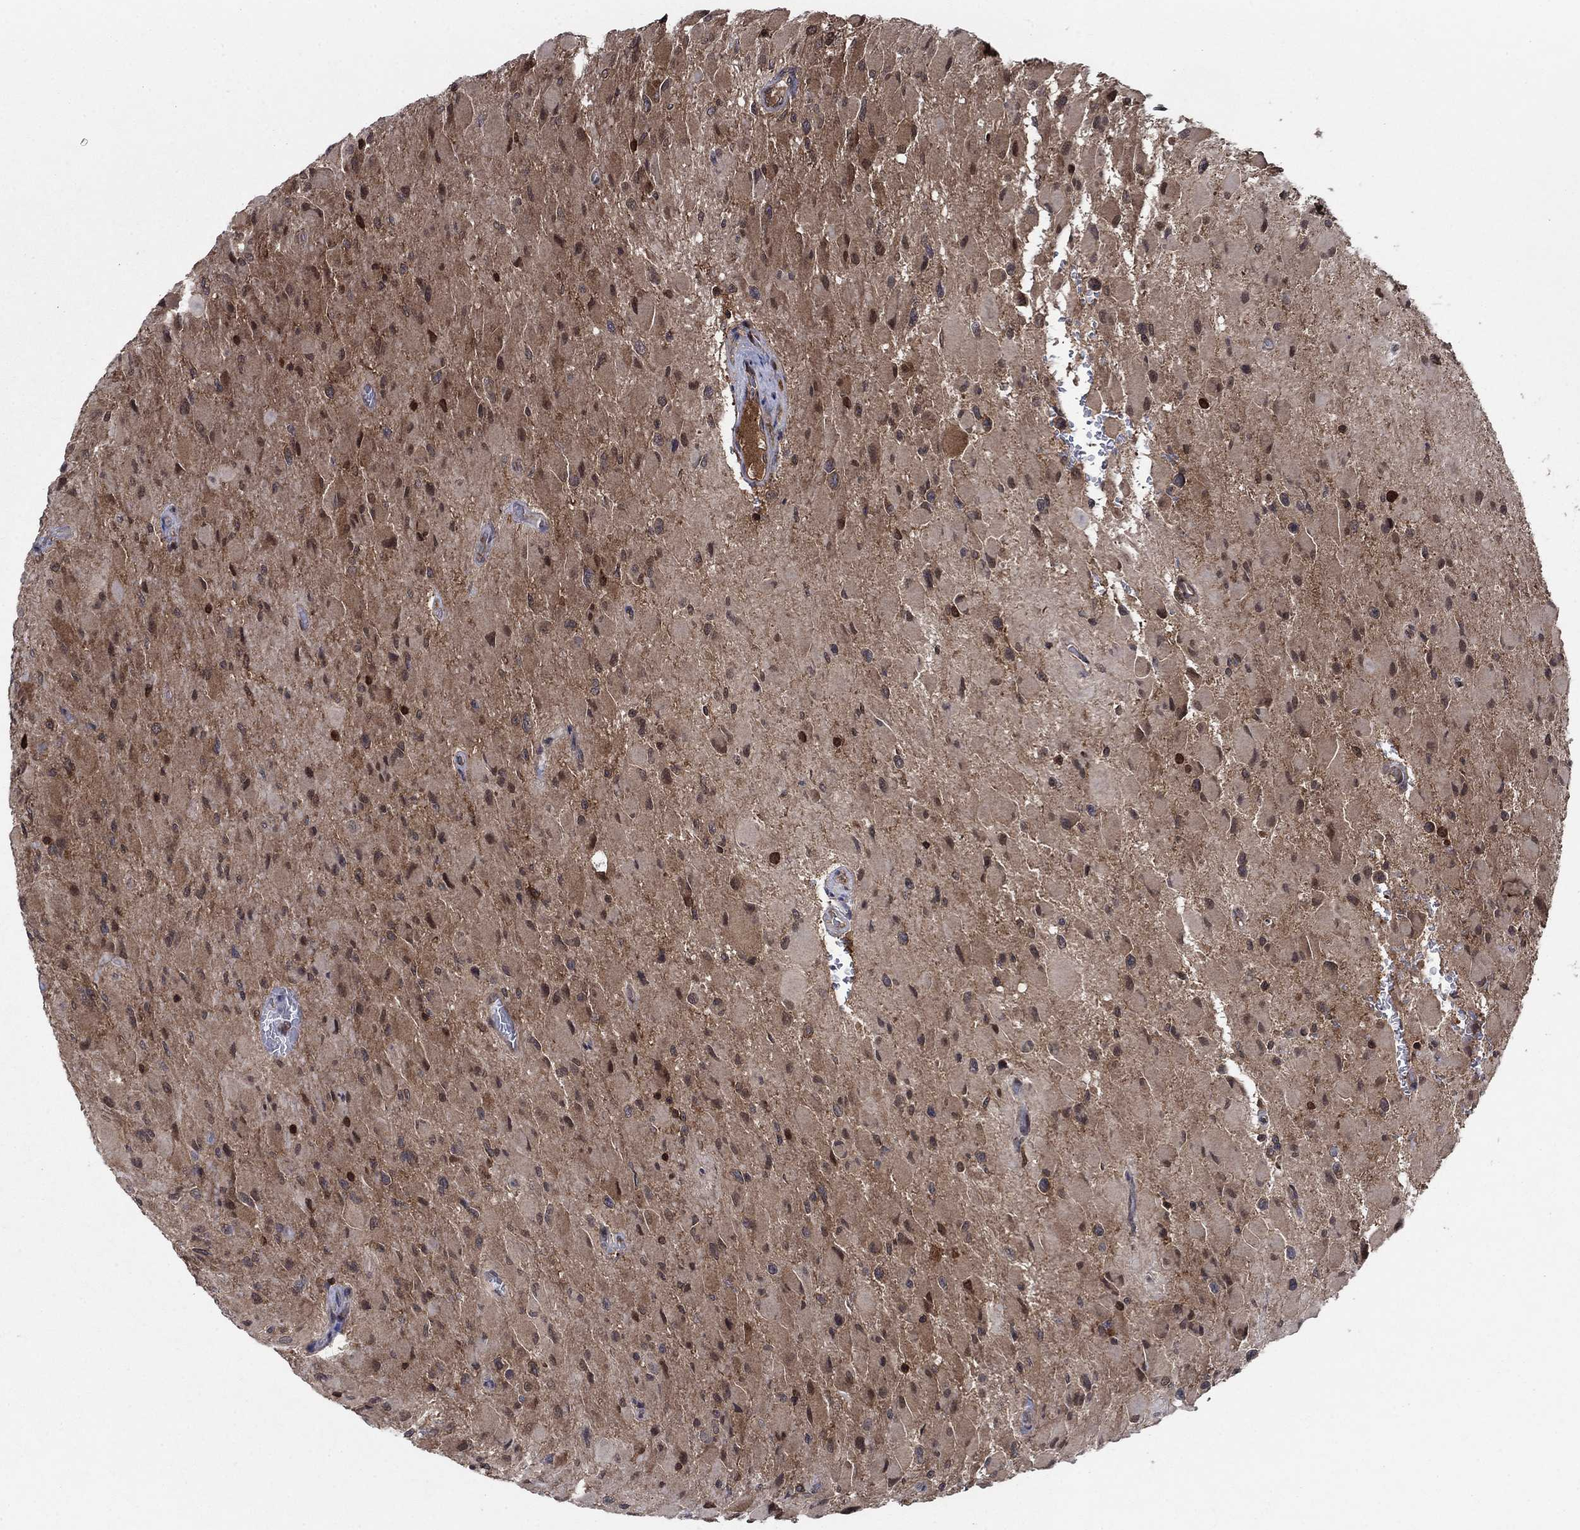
{"staining": {"intensity": "moderate", "quantity": "25%-75%", "location": "cytoplasmic/membranous"}, "tissue": "glioma", "cell_type": "Tumor cells", "image_type": "cancer", "snomed": [{"axis": "morphology", "description": "Glioma, malignant, High grade"}, {"axis": "topography", "description": "Cerebral cortex"}], "caption": "About 25%-75% of tumor cells in malignant glioma (high-grade) reveal moderate cytoplasmic/membranous protein expression as visualized by brown immunohistochemical staining.", "gene": "CACYBP", "patient": {"sex": "female", "age": 36}}